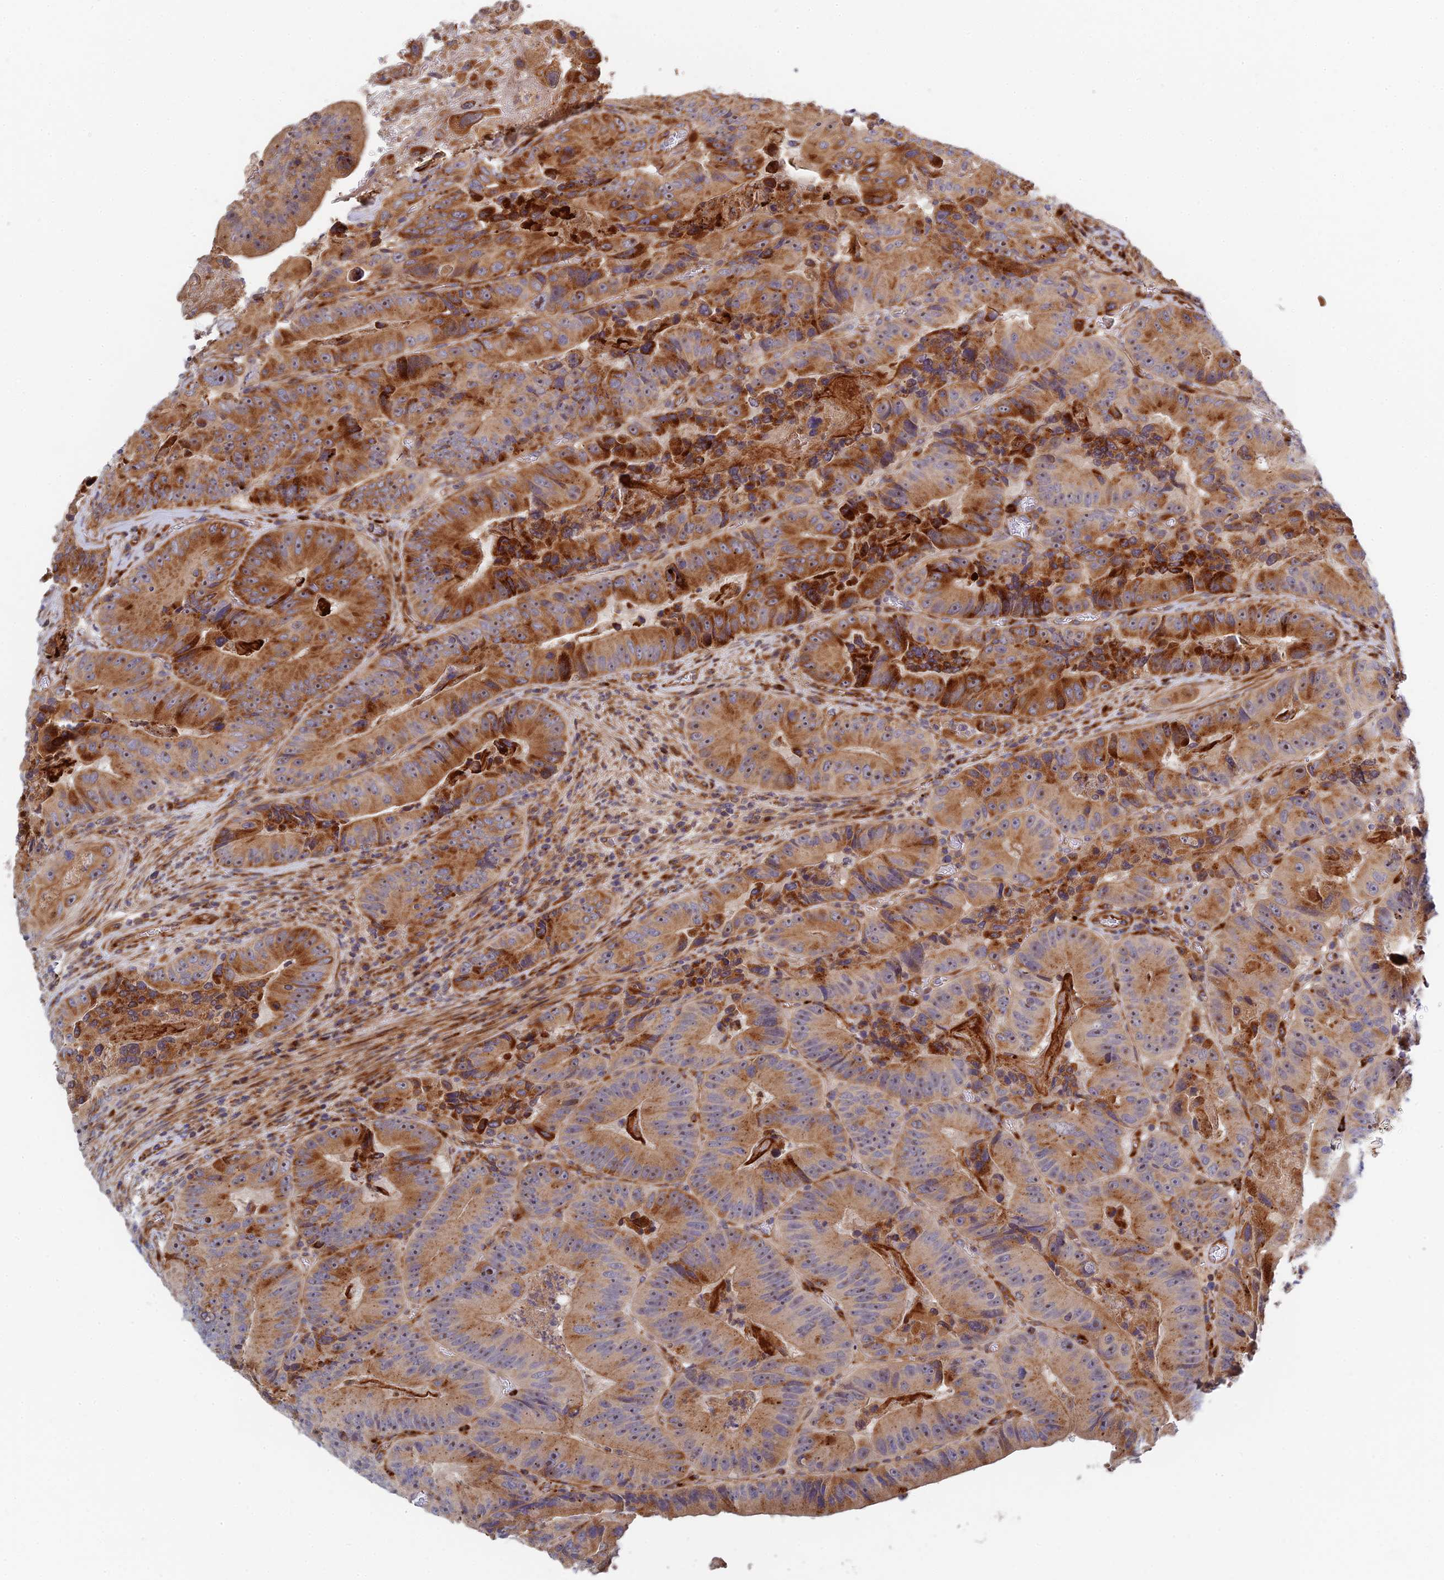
{"staining": {"intensity": "strong", "quantity": ">75%", "location": "cytoplasmic/membranous"}, "tissue": "colorectal cancer", "cell_type": "Tumor cells", "image_type": "cancer", "snomed": [{"axis": "morphology", "description": "Adenocarcinoma, NOS"}, {"axis": "topography", "description": "Colon"}], "caption": "An immunohistochemistry (IHC) micrograph of neoplastic tissue is shown. Protein staining in brown shows strong cytoplasmic/membranous positivity in adenocarcinoma (colorectal) within tumor cells.", "gene": "PPP2R3C", "patient": {"sex": "female", "age": 86}}